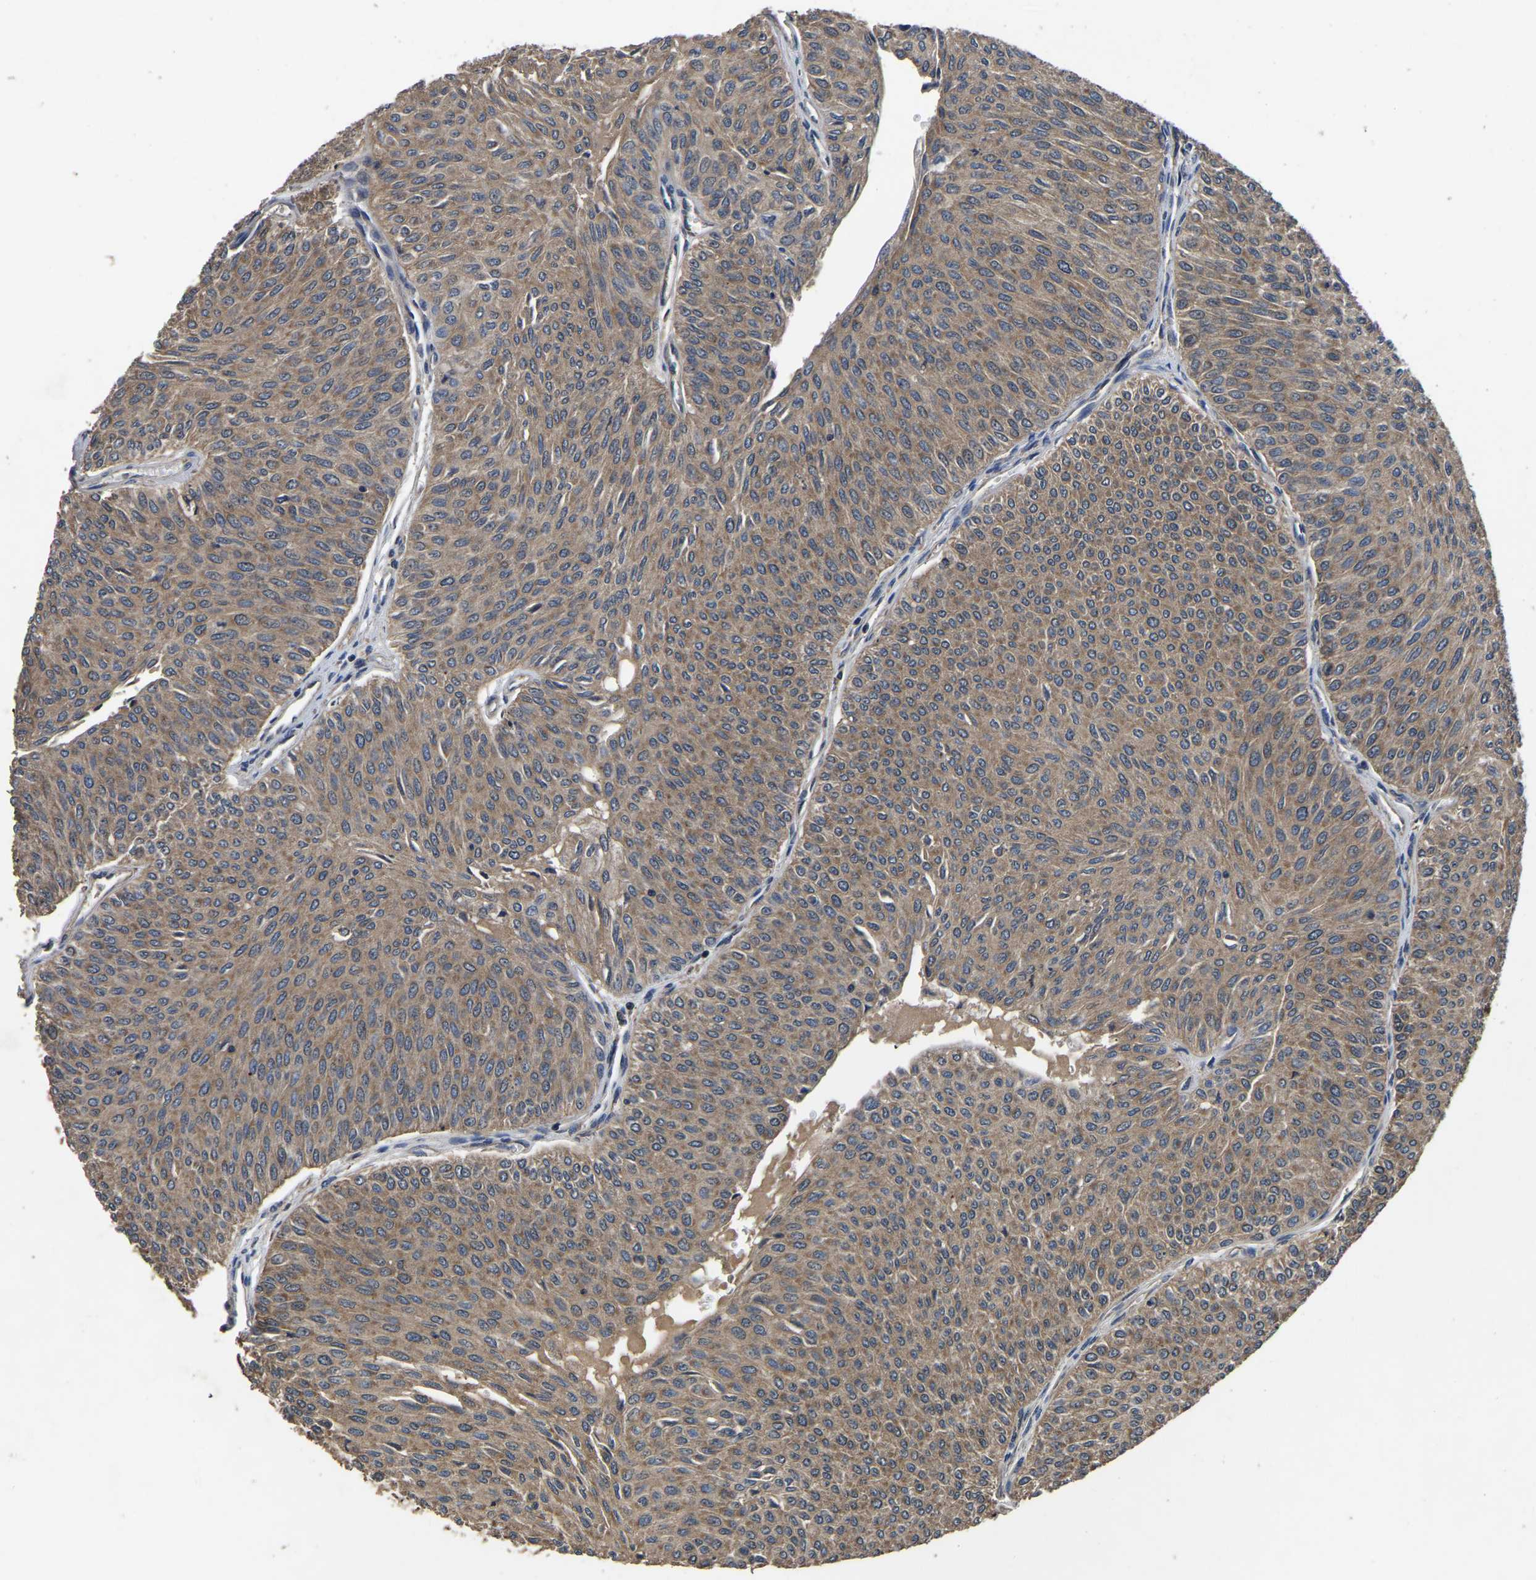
{"staining": {"intensity": "moderate", "quantity": ">75%", "location": "cytoplasmic/membranous"}, "tissue": "urothelial cancer", "cell_type": "Tumor cells", "image_type": "cancer", "snomed": [{"axis": "morphology", "description": "Urothelial carcinoma, Low grade"}, {"axis": "topography", "description": "Urinary bladder"}], "caption": "Approximately >75% of tumor cells in urothelial cancer display moderate cytoplasmic/membranous protein positivity as visualized by brown immunohistochemical staining.", "gene": "CRYZL1", "patient": {"sex": "male", "age": 78}}